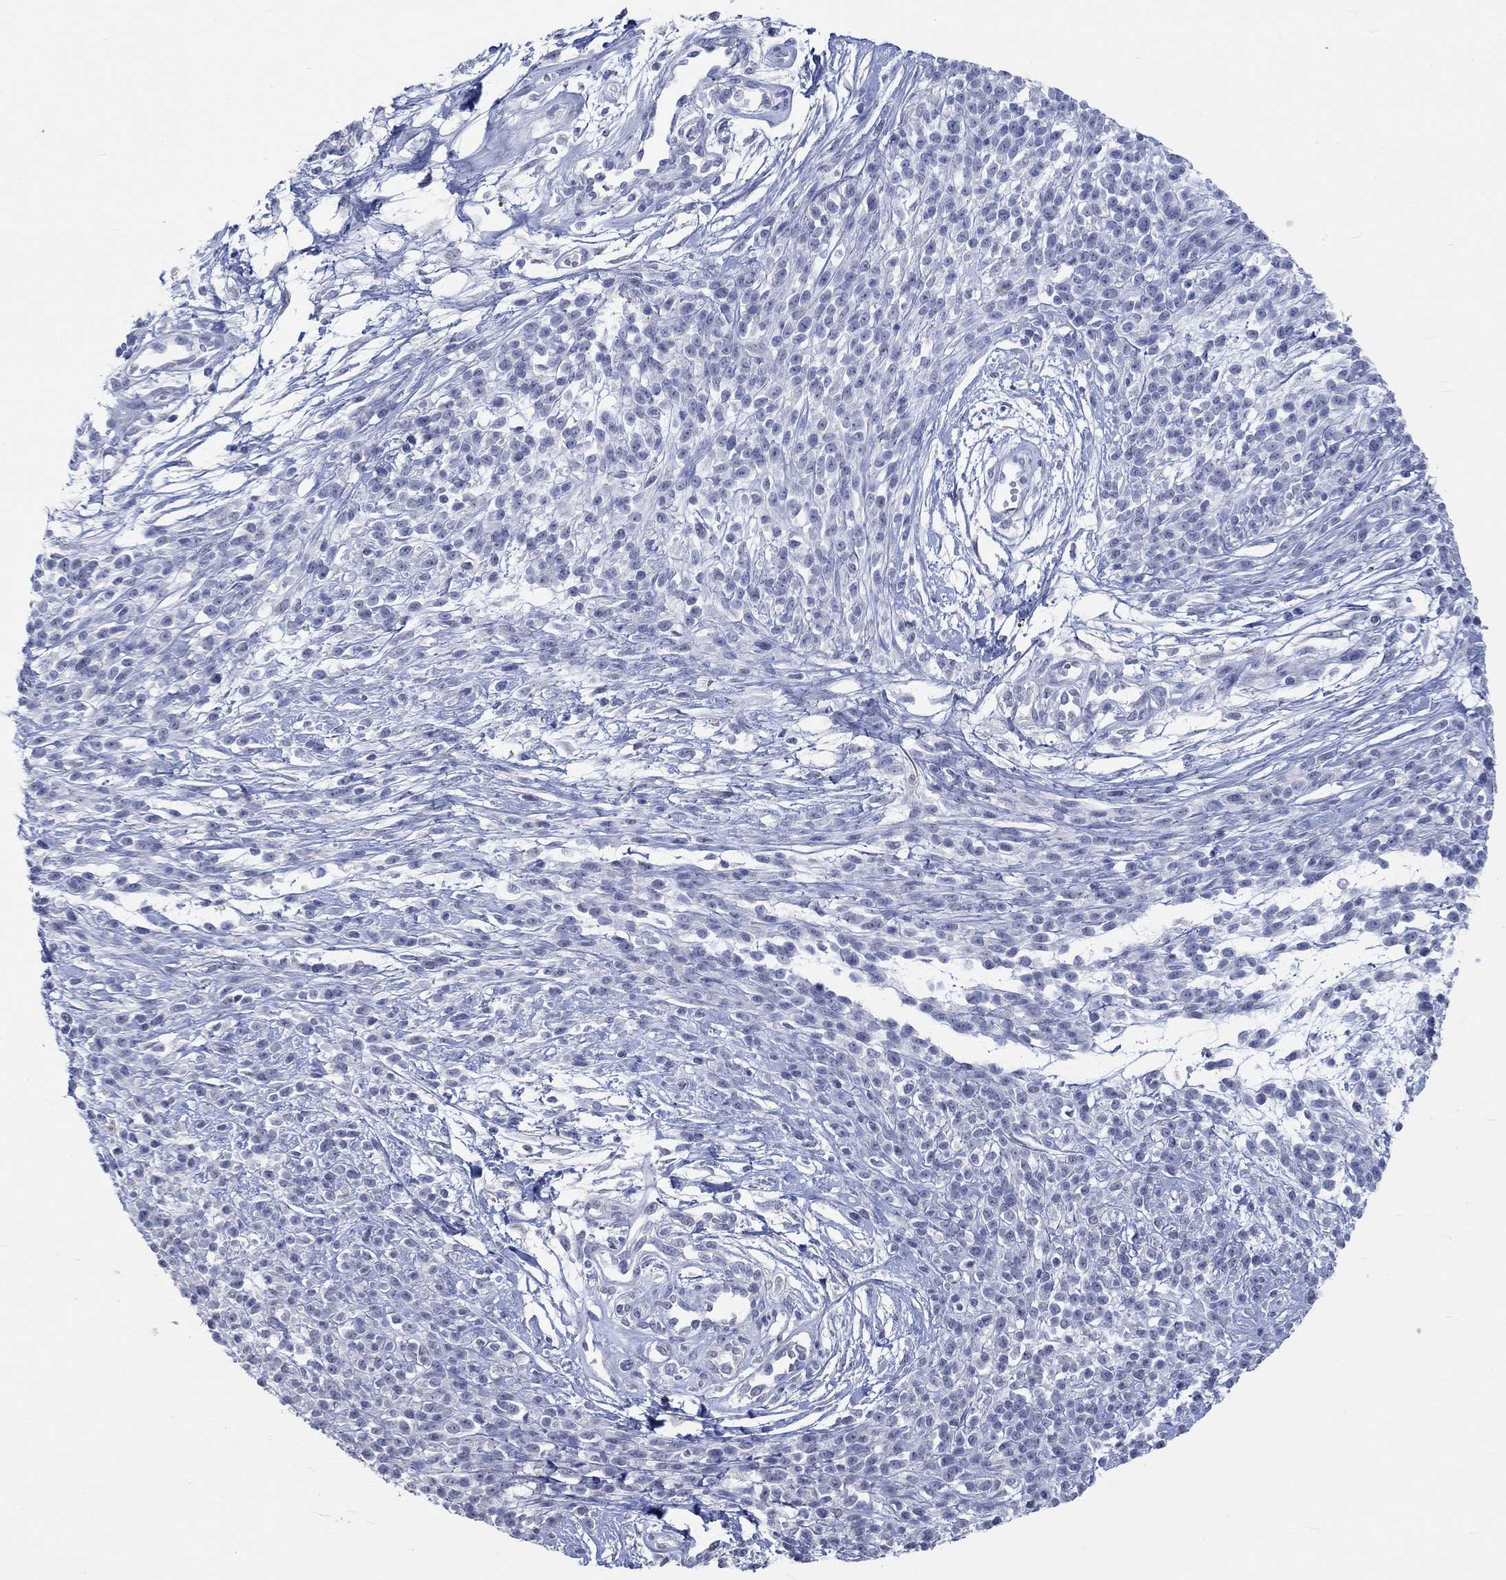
{"staining": {"intensity": "negative", "quantity": "none", "location": "none"}, "tissue": "melanoma", "cell_type": "Tumor cells", "image_type": "cancer", "snomed": [{"axis": "morphology", "description": "Malignant melanoma, NOS"}, {"axis": "topography", "description": "Skin"}, {"axis": "topography", "description": "Skin of trunk"}], "caption": "High magnification brightfield microscopy of melanoma stained with DAB (3,3'-diaminobenzidine) (brown) and counterstained with hematoxylin (blue): tumor cells show no significant staining.", "gene": "PNMA5", "patient": {"sex": "male", "age": 74}}